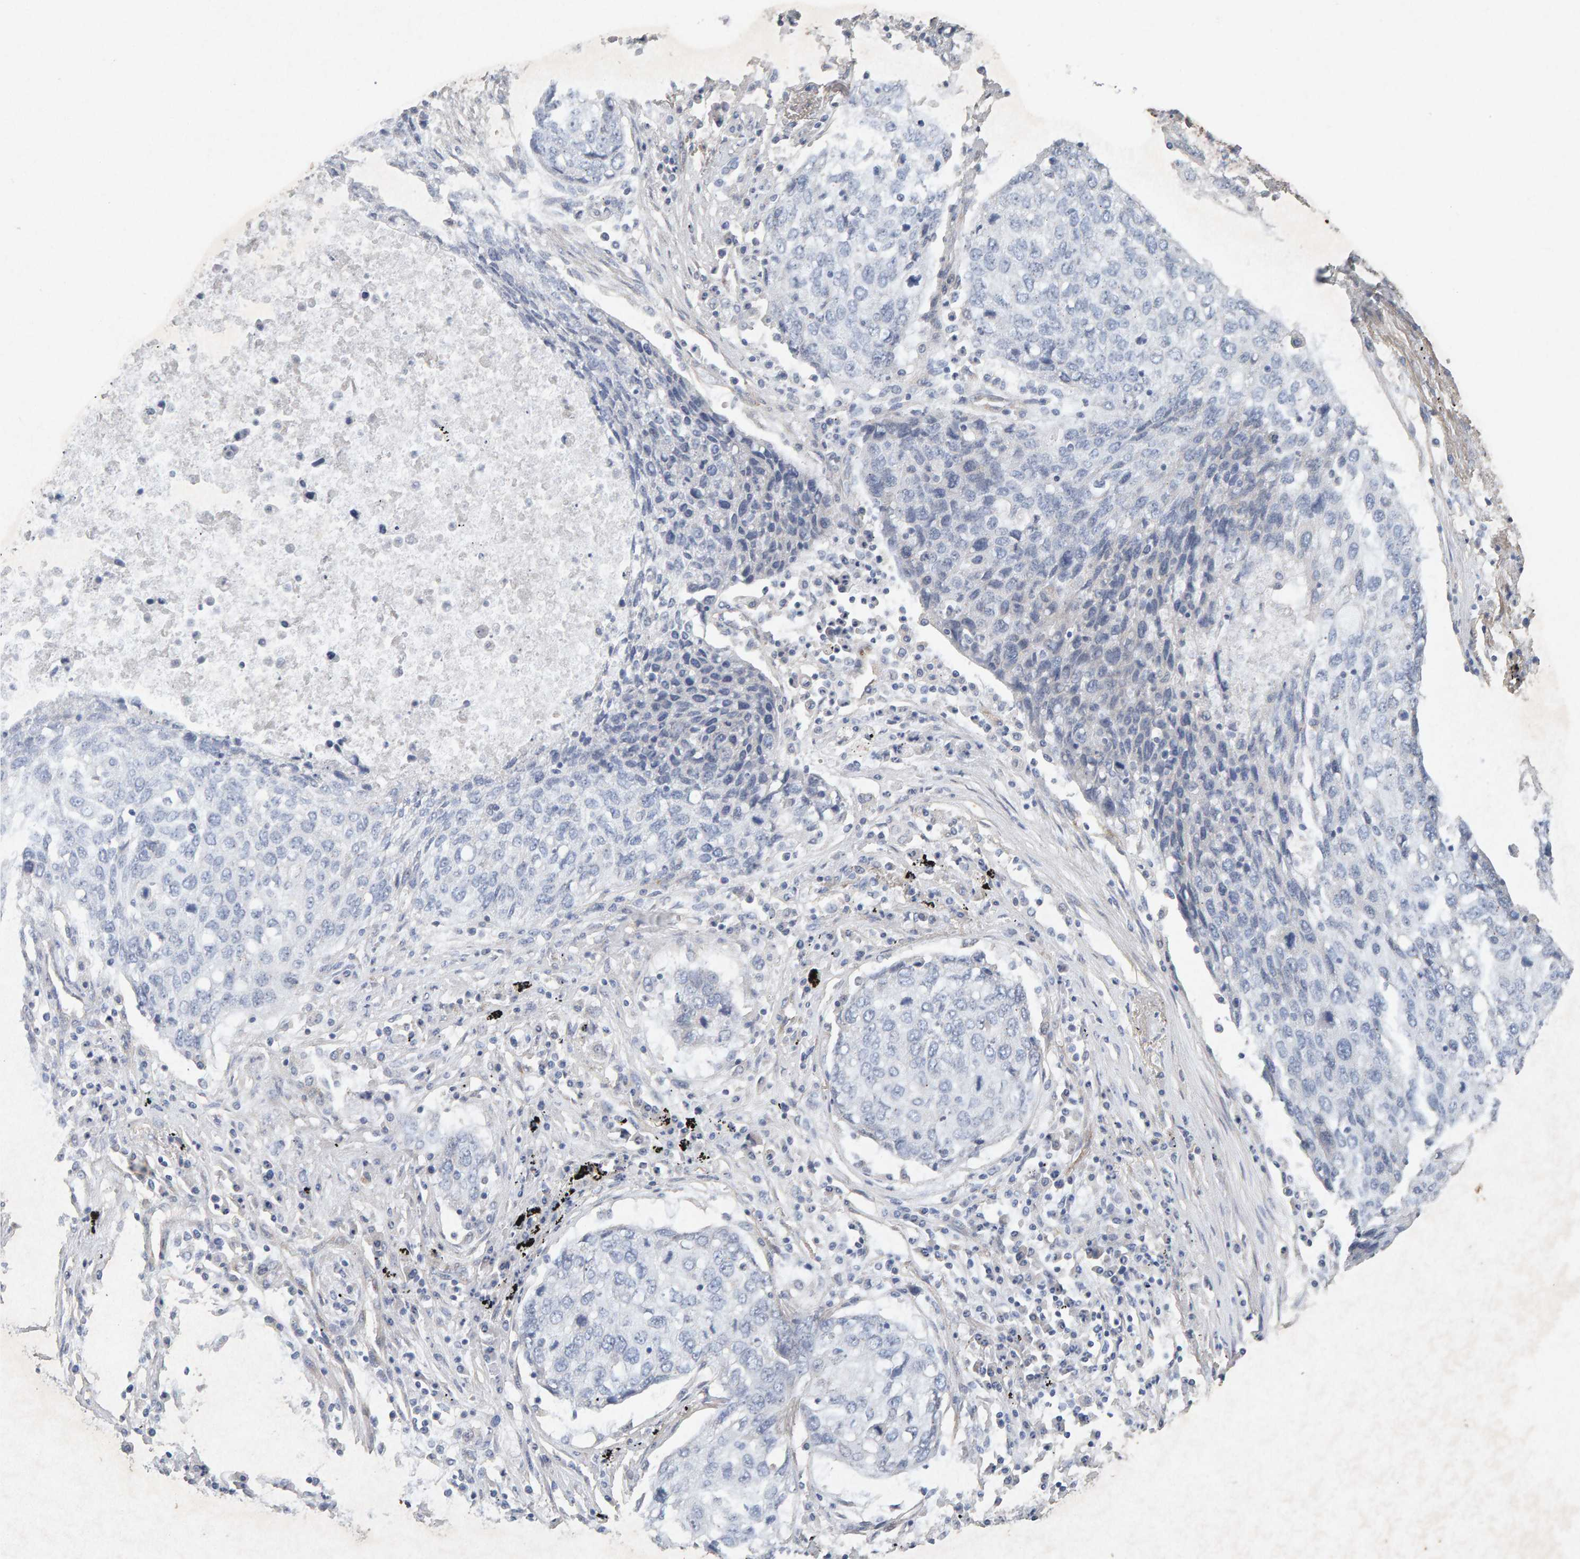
{"staining": {"intensity": "negative", "quantity": "none", "location": "none"}, "tissue": "lung cancer", "cell_type": "Tumor cells", "image_type": "cancer", "snomed": [{"axis": "morphology", "description": "Squamous cell carcinoma, NOS"}, {"axis": "topography", "description": "Lung"}], "caption": "IHC of lung squamous cell carcinoma displays no expression in tumor cells. (Brightfield microscopy of DAB IHC at high magnification).", "gene": "PTPRM", "patient": {"sex": "female", "age": 63}}